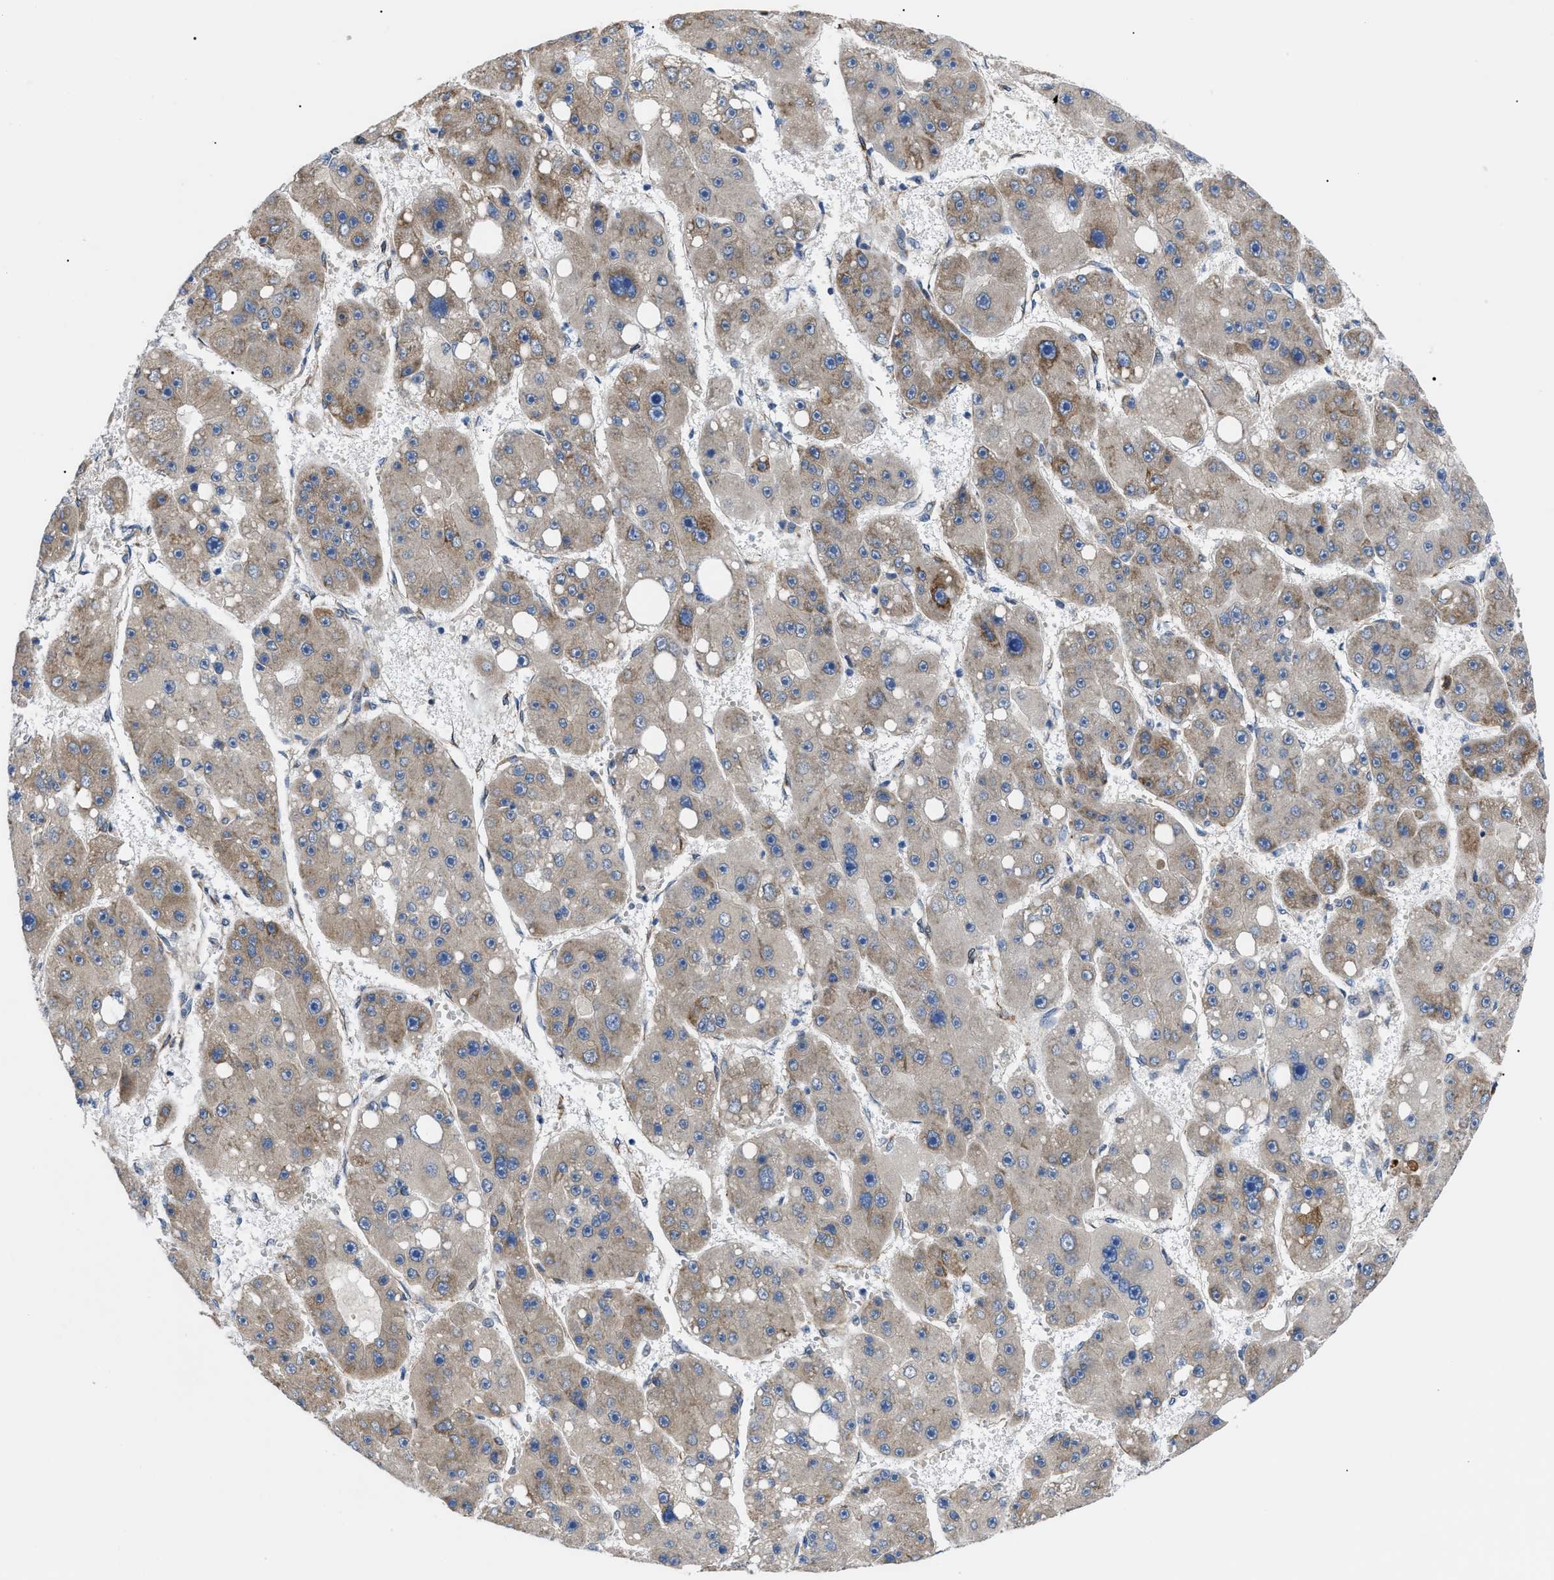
{"staining": {"intensity": "moderate", "quantity": "<25%", "location": "cytoplasmic/membranous"}, "tissue": "liver cancer", "cell_type": "Tumor cells", "image_type": "cancer", "snomed": [{"axis": "morphology", "description": "Carcinoma, Hepatocellular, NOS"}, {"axis": "topography", "description": "Liver"}], "caption": "Moderate cytoplasmic/membranous positivity for a protein is appreciated in about <25% of tumor cells of hepatocellular carcinoma (liver) using immunohistochemistry (IHC).", "gene": "MYO10", "patient": {"sex": "female", "age": 61}}